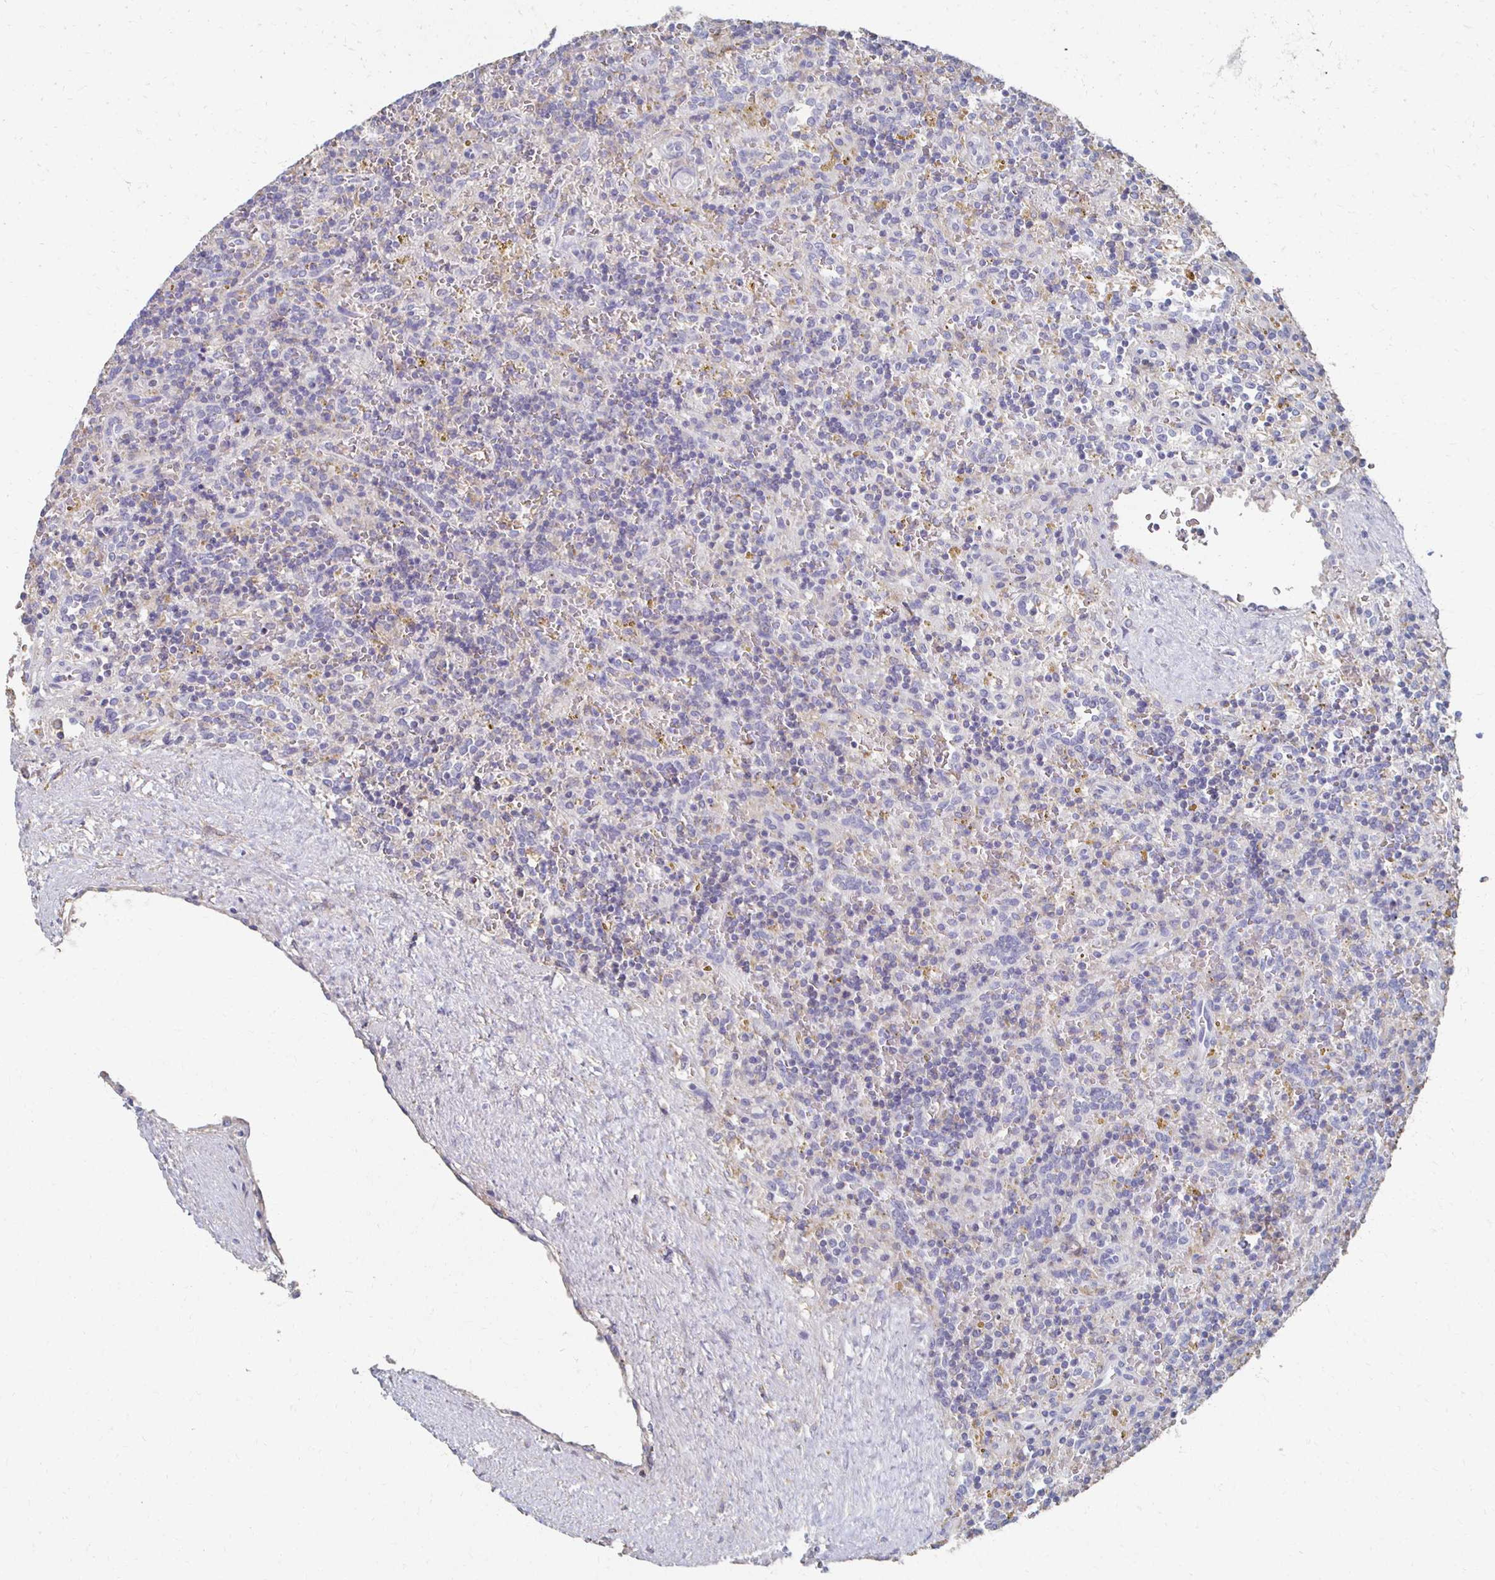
{"staining": {"intensity": "negative", "quantity": "none", "location": "none"}, "tissue": "lymphoma", "cell_type": "Tumor cells", "image_type": "cancer", "snomed": [{"axis": "morphology", "description": "Malignant lymphoma, non-Hodgkin's type, Low grade"}, {"axis": "topography", "description": "Spleen"}], "caption": "Immunohistochemical staining of lymphoma shows no significant positivity in tumor cells.", "gene": "CX3CR1", "patient": {"sex": "male", "age": 67}}